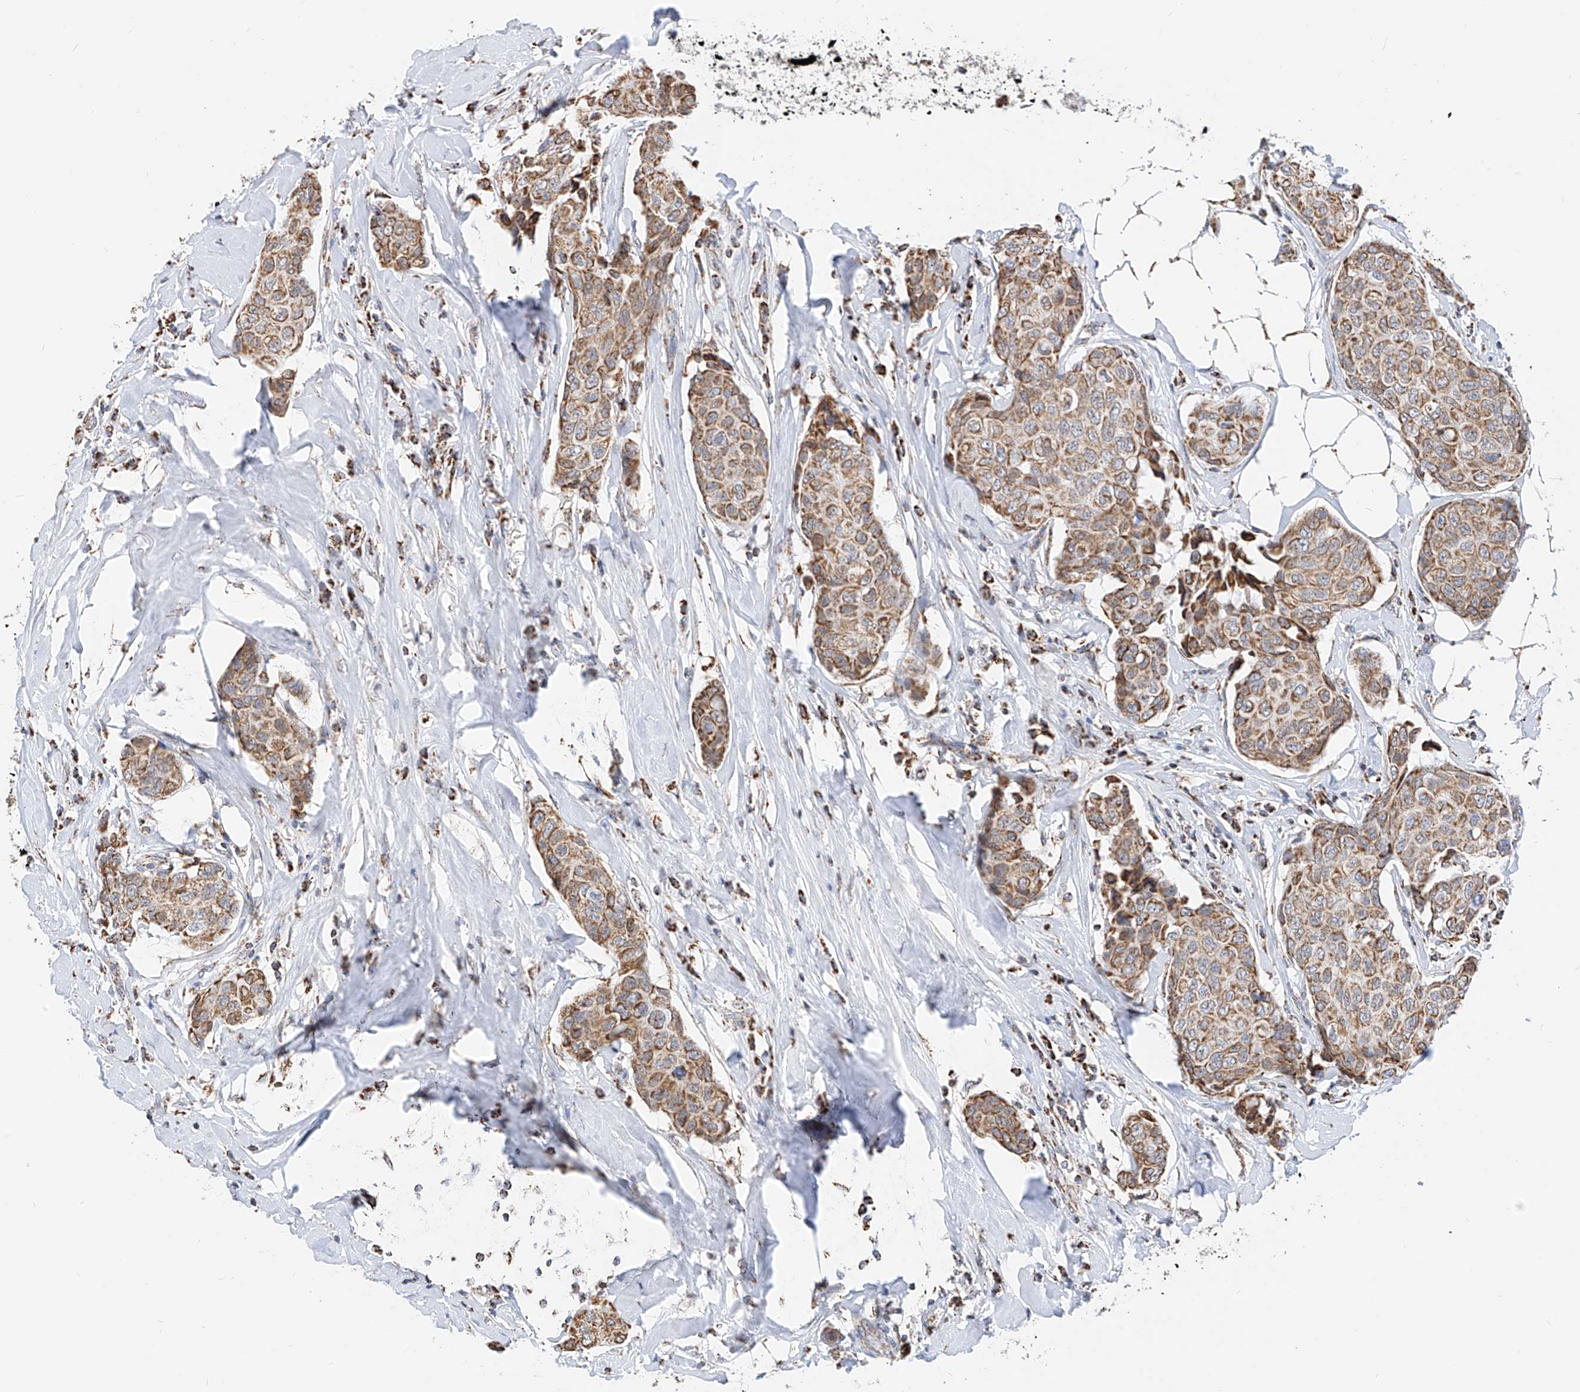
{"staining": {"intensity": "moderate", "quantity": ">75%", "location": "cytoplasmic/membranous"}, "tissue": "breast cancer", "cell_type": "Tumor cells", "image_type": "cancer", "snomed": [{"axis": "morphology", "description": "Duct carcinoma"}, {"axis": "topography", "description": "Breast"}], "caption": "Human breast cancer stained with a protein marker displays moderate staining in tumor cells.", "gene": "NALCN", "patient": {"sex": "female", "age": 80}}